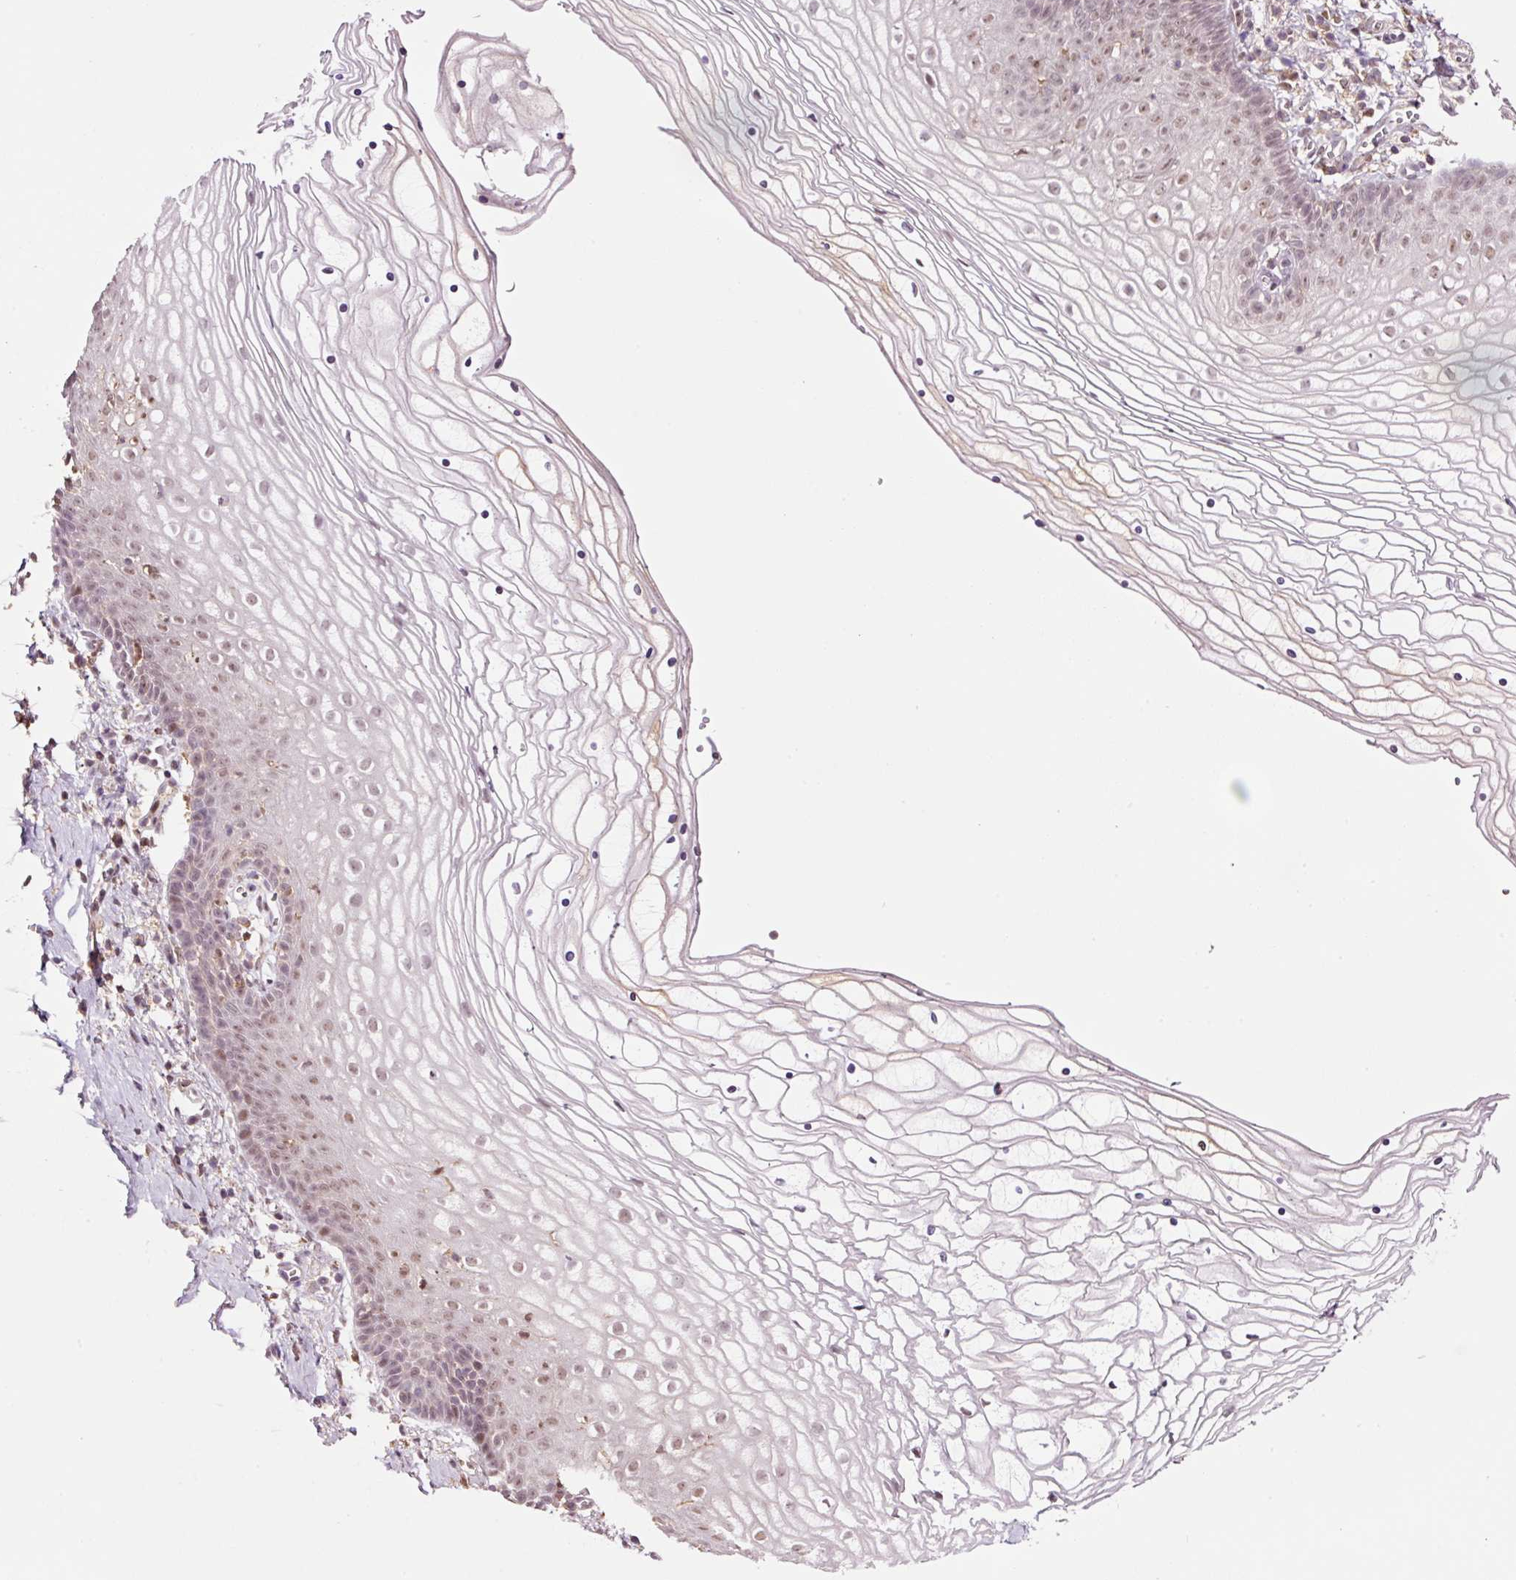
{"staining": {"intensity": "weak", "quantity": "25%-75%", "location": "cytoplasmic/membranous,nuclear"}, "tissue": "vagina", "cell_type": "Squamous epithelial cells", "image_type": "normal", "snomed": [{"axis": "morphology", "description": "Normal tissue, NOS"}, {"axis": "topography", "description": "Vagina"}], "caption": "A low amount of weak cytoplasmic/membranous,nuclear expression is identified in approximately 25%-75% of squamous epithelial cells in benign vagina.", "gene": "DPPA4", "patient": {"sex": "female", "age": 56}}